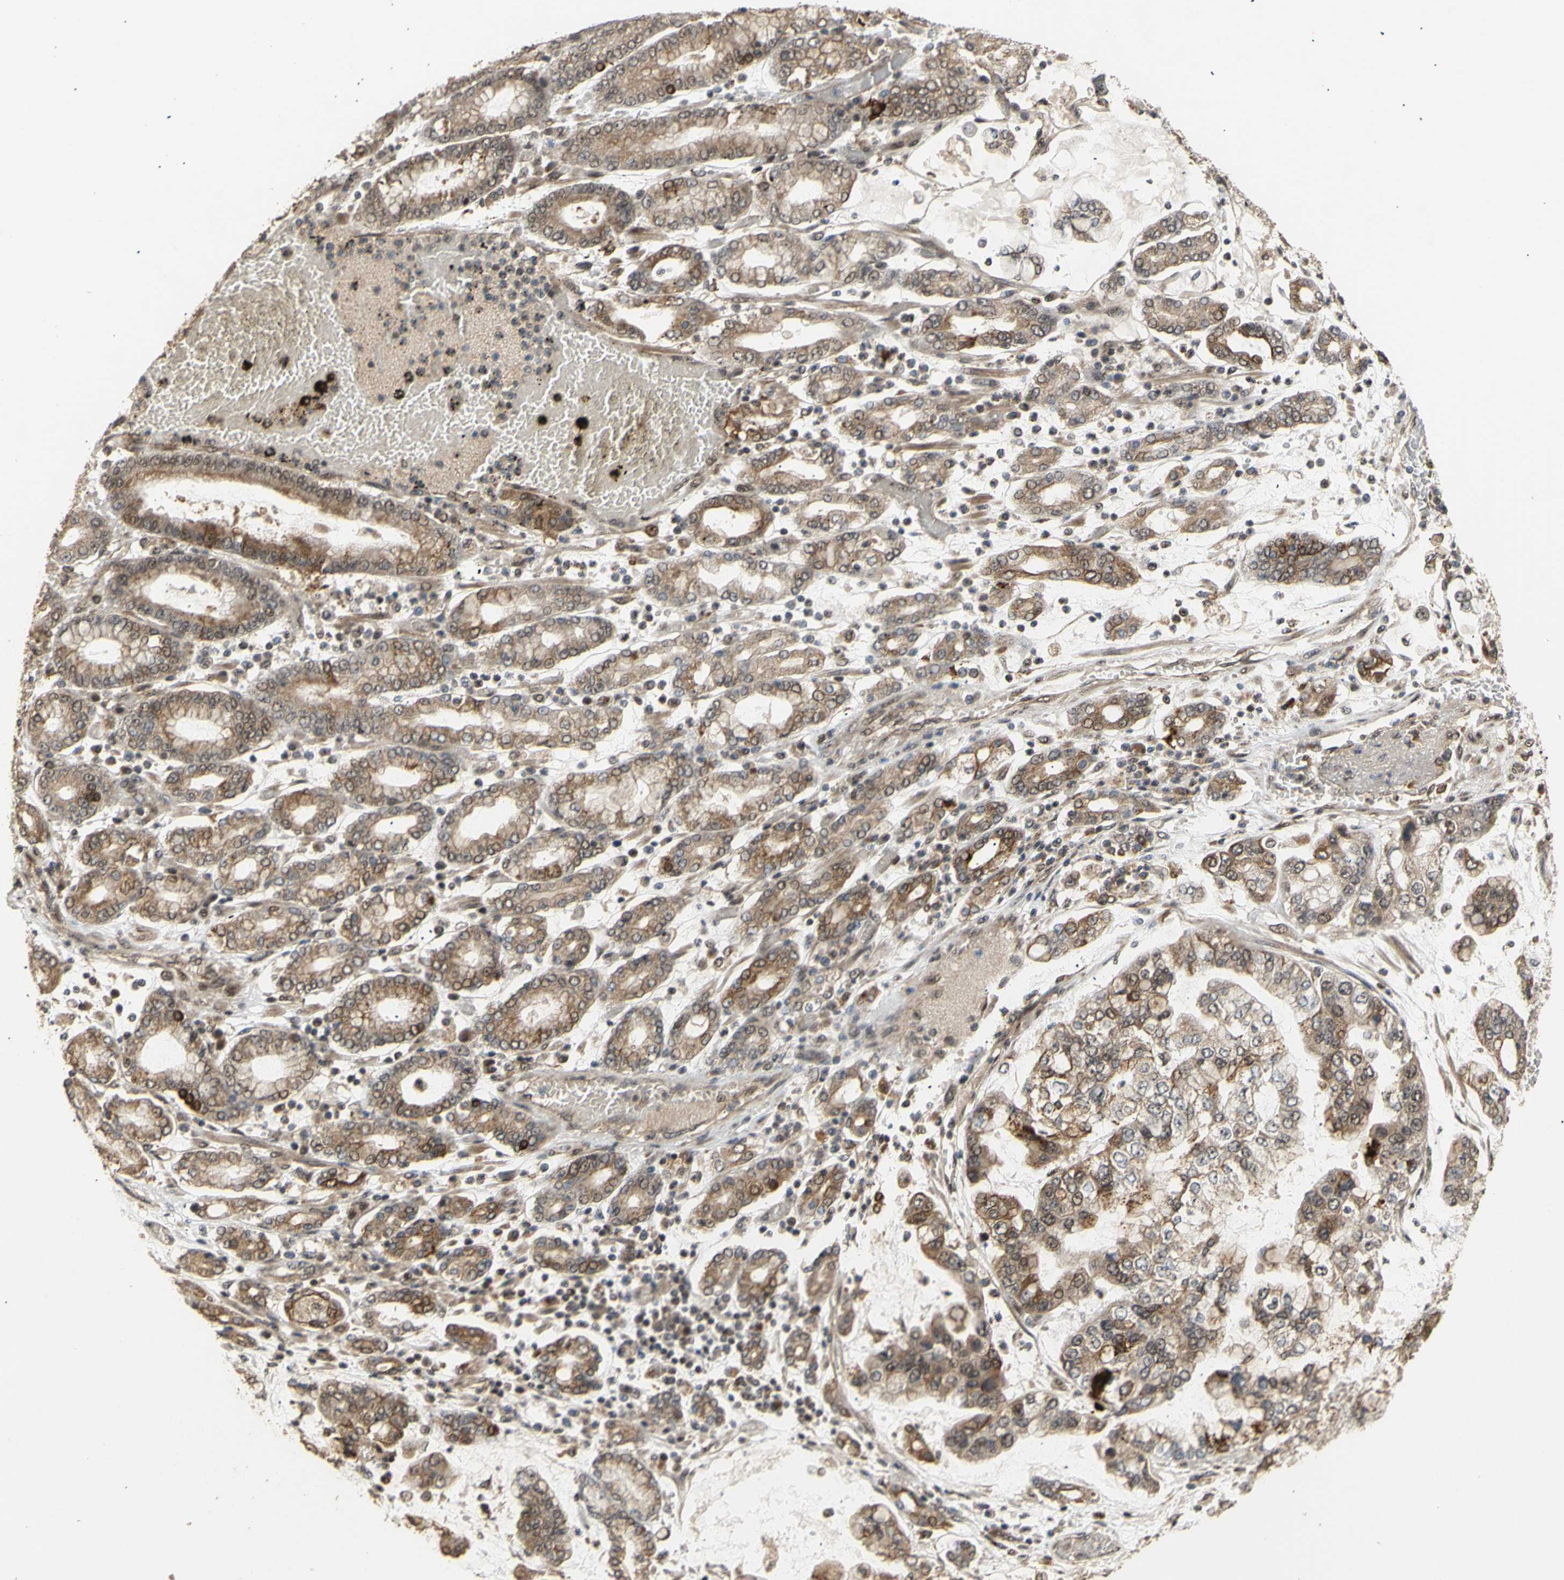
{"staining": {"intensity": "moderate", "quantity": ">75%", "location": "cytoplasmic/membranous"}, "tissue": "stomach cancer", "cell_type": "Tumor cells", "image_type": "cancer", "snomed": [{"axis": "morphology", "description": "Normal tissue, NOS"}, {"axis": "morphology", "description": "Adenocarcinoma, NOS"}, {"axis": "topography", "description": "Stomach, upper"}, {"axis": "topography", "description": "Stomach"}], "caption": "About >75% of tumor cells in stomach cancer (adenocarcinoma) exhibit moderate cytoplasmic/membranous protein staining as visualized by brown immunohistochemical staining.", "gene": "GTF2E2", "patient": {"sex": "male", "age": 76}}